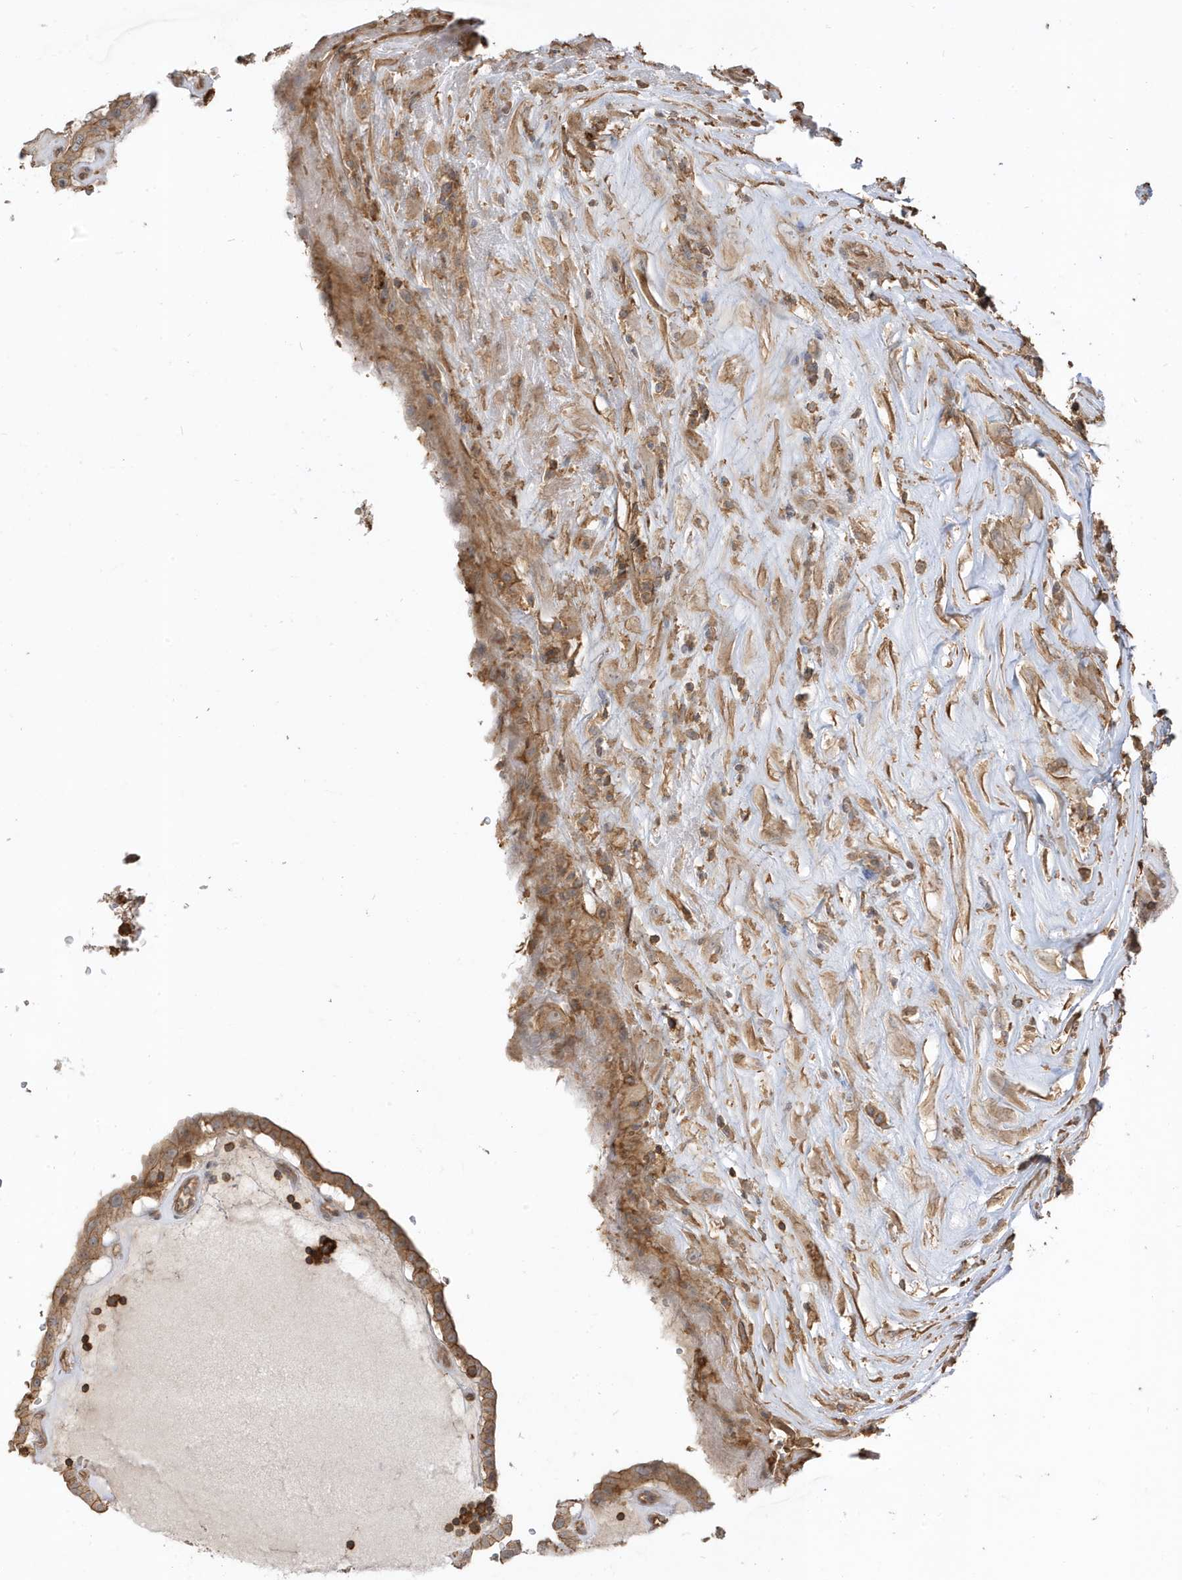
{"staining": {"intensity": "moderate", "quantity": ">75%", "location": "cytoplasmic/membranous"}, "tissue": "thyroid cancer", "cell_type": "Tumor cells", "image_type": "cancer", "snomed": [{"axis": "morphology", "description": "Papillary adenocarcinoma, NOS"}, {"axis": "topography", "description": "Thyroid gland"}], "caption": "High-magnification brightfield microscopy of papillary adenocarcinoma (thyroid) stained with DAB (brown) and counterstained with hematoxylin (blue). tumor cells exhibit moderate cytoplasmic/membranous staining is present in about>75% of cells.", "gene": "ZBTB8A", "patient": {"sex": "male", "age": 77}}